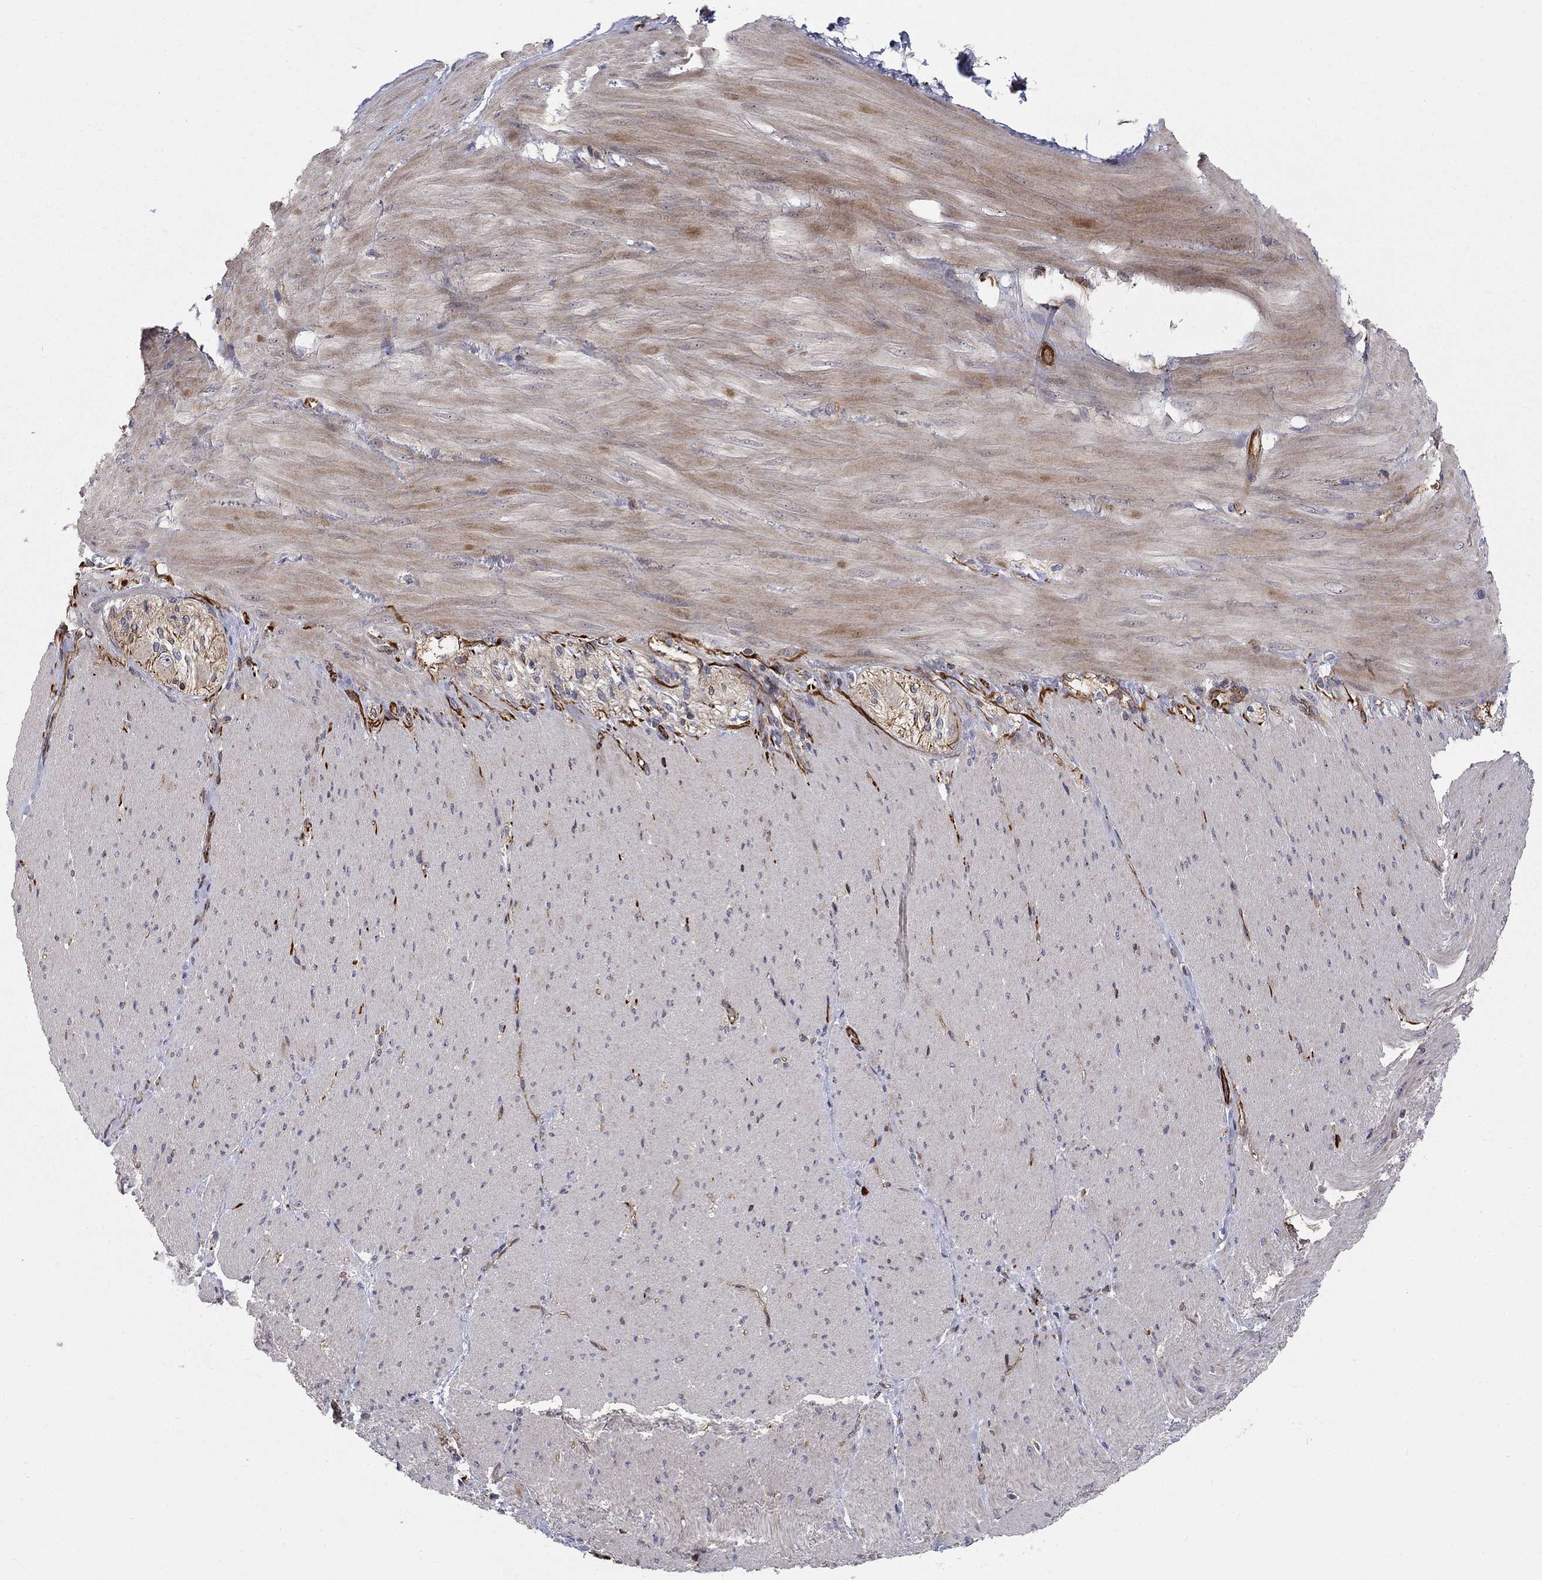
{"staining": {"intensity": "negative", "quantity": "none", "location": "none"}, "tissue": "soft tissue", "cell_type": "Fibroblasts", "image_type": "normal", "snomed": [{"axis": "morphology", "description": "Normal tissue, NOS"}, {"axis": "topography", "description": "Smooth muscle"}, {"axis": "topography", "description": "Duodenum"}, {"axis": "topography", "description": "Peripheral nerve tissue"}], "caption": "DAB immunohistochemical staining of benign human soft tissue reveals no significant staining in fibroblasts.", "gene": "MSRA", "patient": {"sex": "female", "age": 61}}